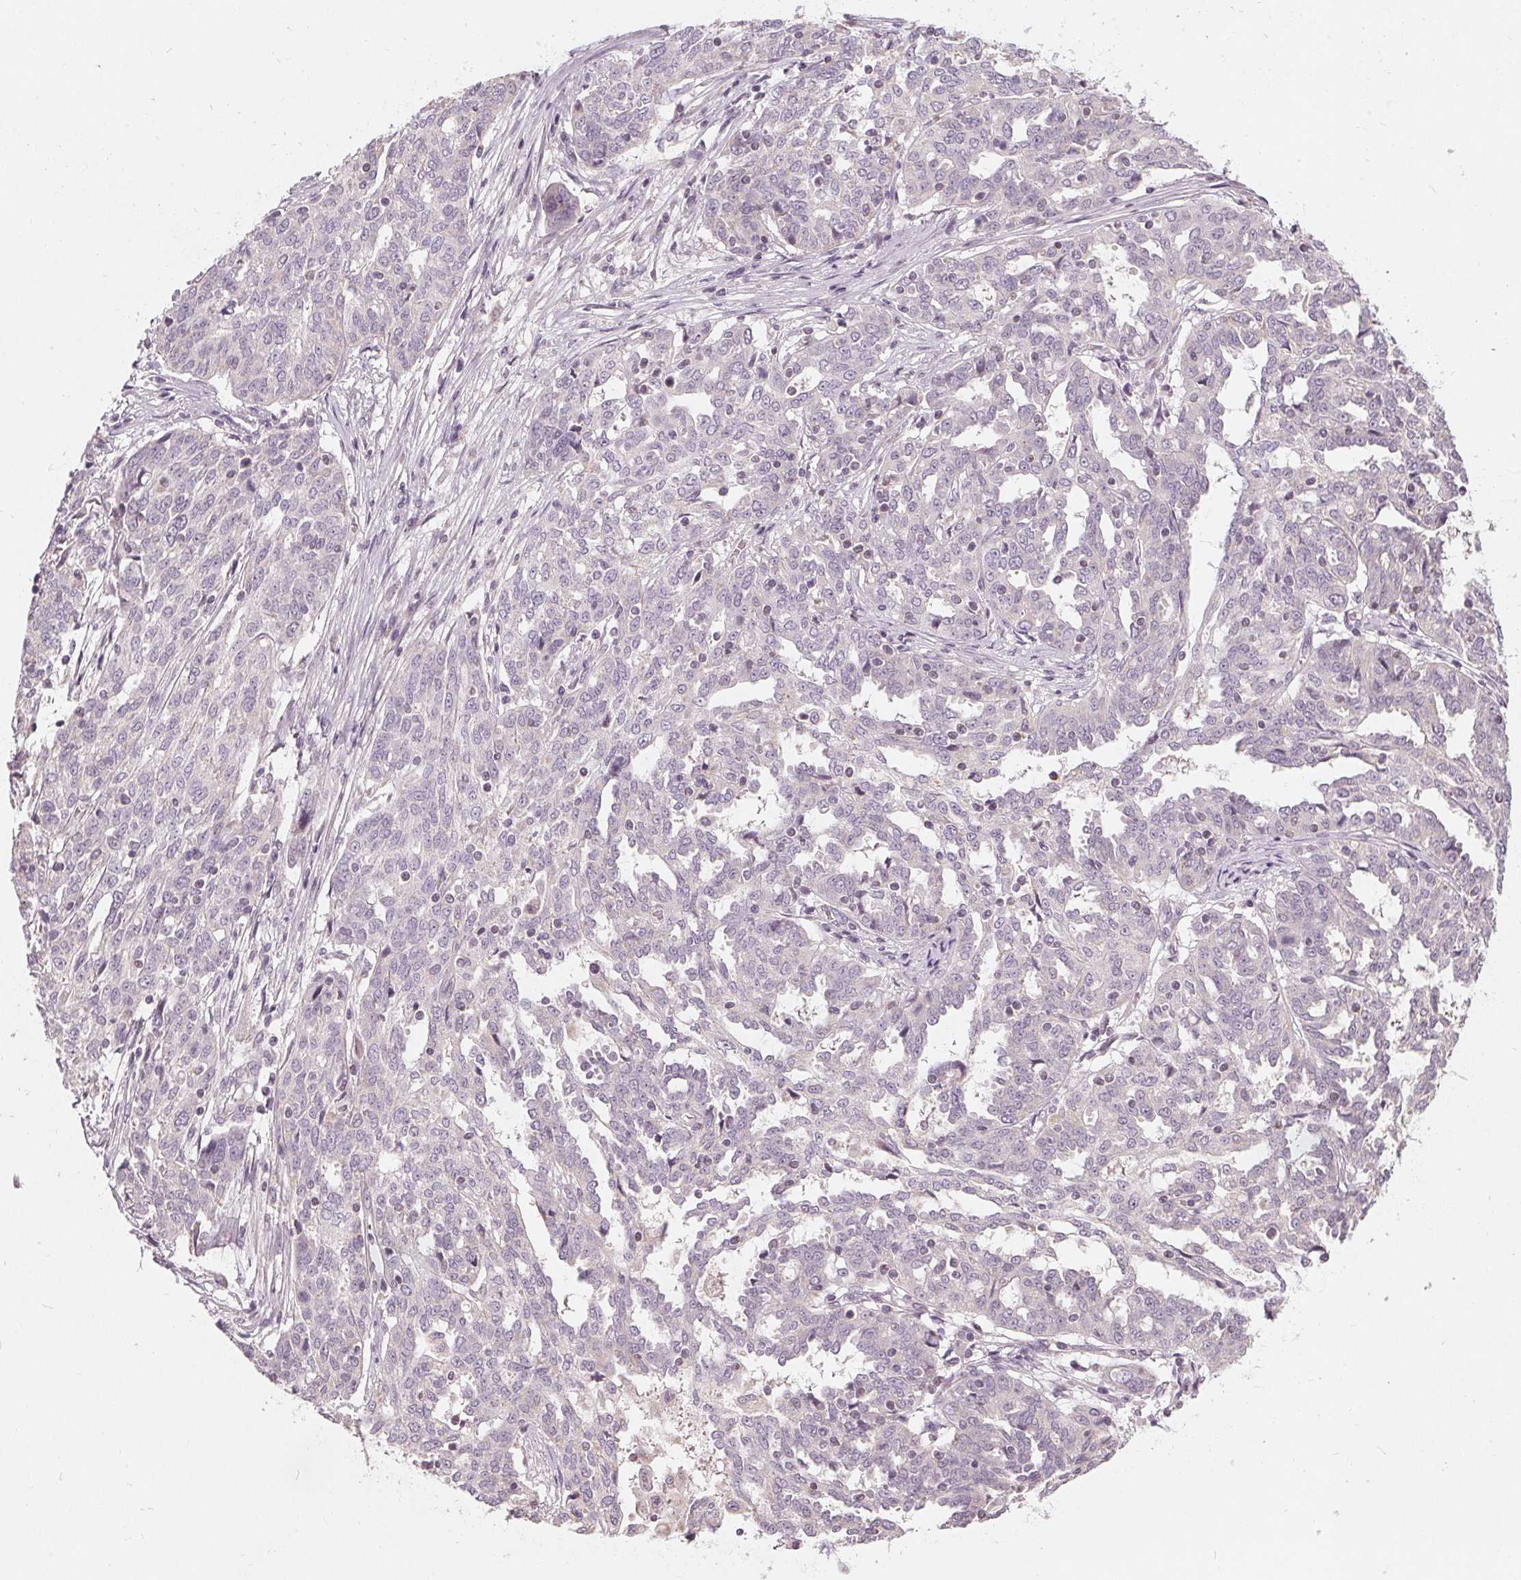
{"staining": {"intensity": "negative", "quantity": "none", "location": "none"}, "tissue": "ovarian cancer", "cell_type": "Tumor cells", "image_type": "cancer", "snomed": [{"axis": "morphology", "description": "Cystadenocarcinoma, serous, NOS"}, {"axis": "topography", "description": "Ovary"}], "caption": "Micrograph shows no significant protein staining in tumor cells of ovarian serous cystadenocarcinoma.", "gene": "TRIM60", "patient": {"sex": "female", "age": 67}}